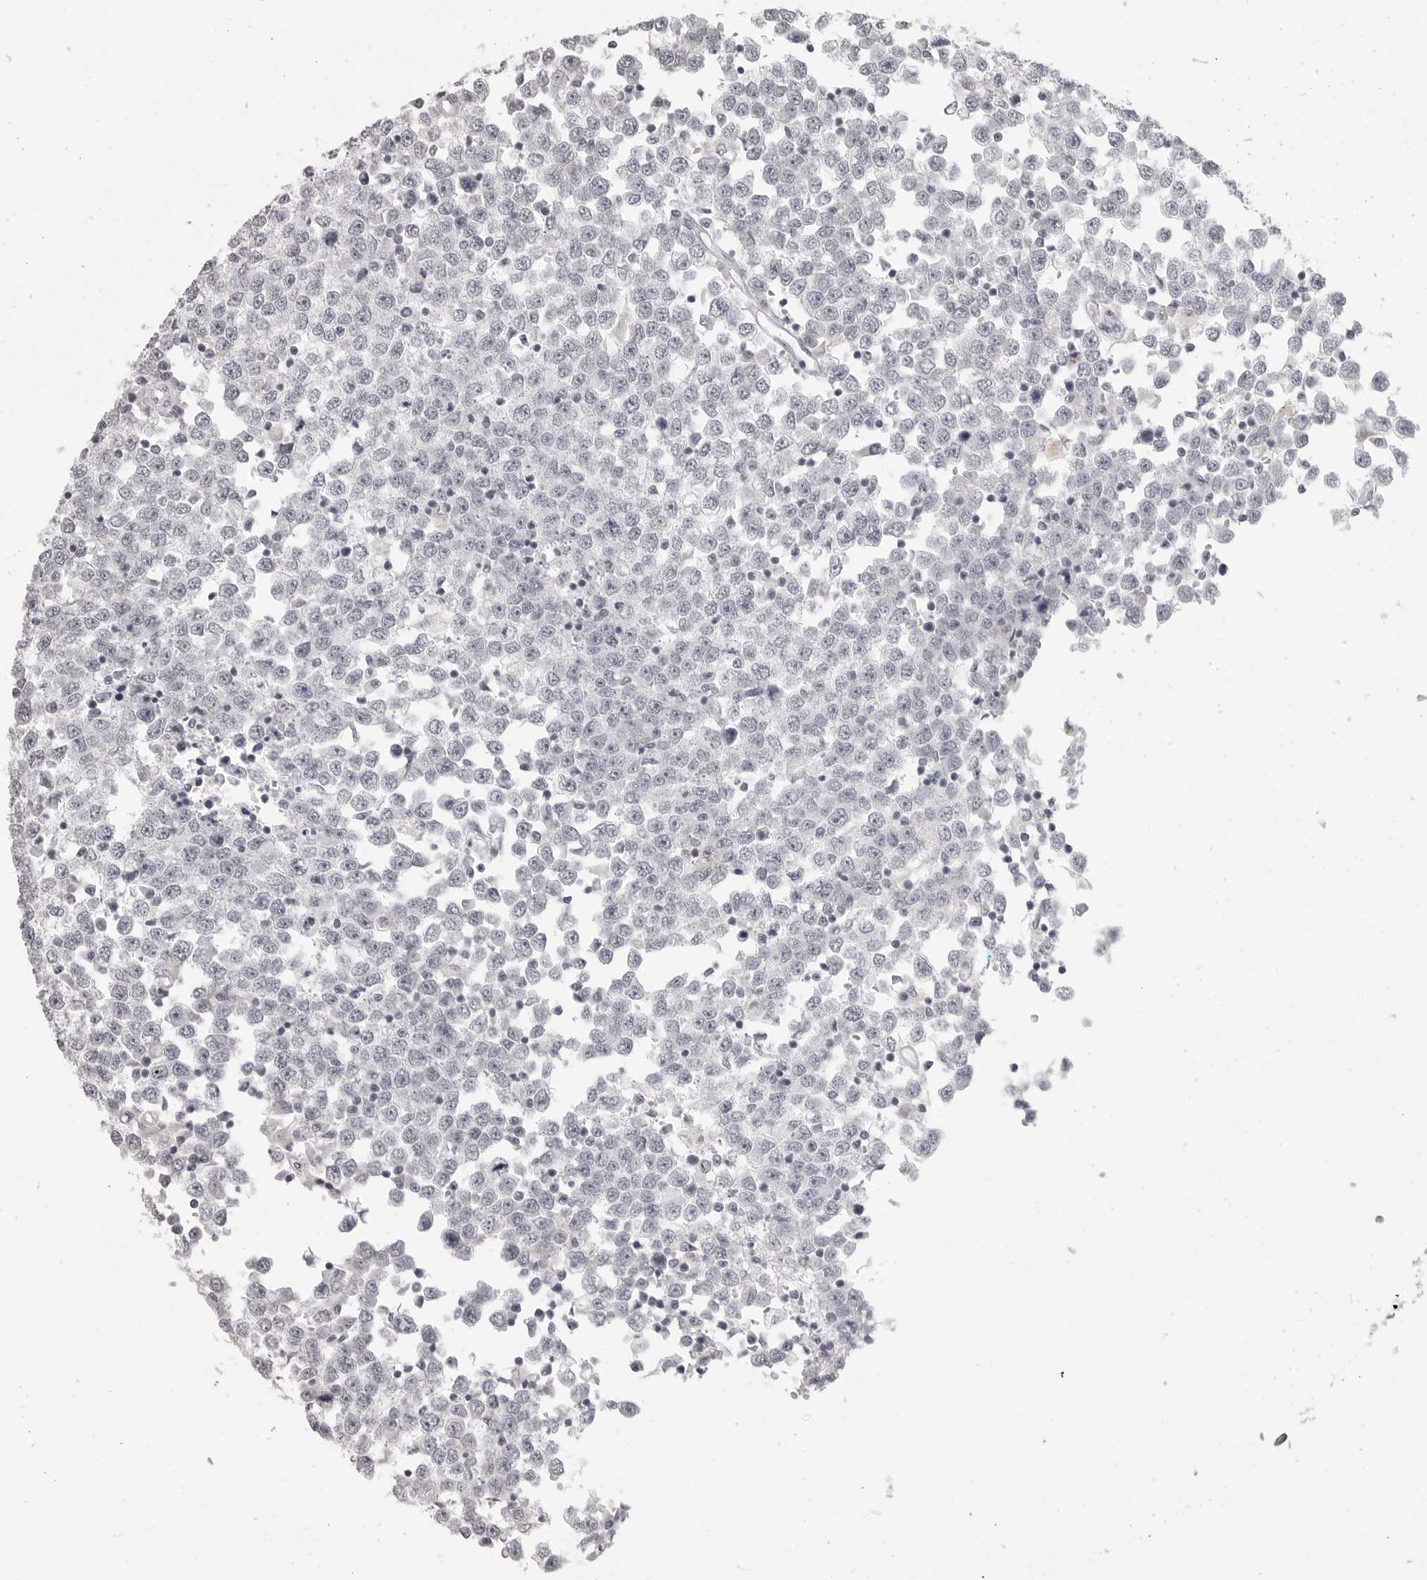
{"staining": {"intensity": "negative", "quantity": "none", "location": "none"}, "tissue": "testis cancer", "cell_type": "Tumor cells", "image_type": "cancer", "snomed": [{"axis": "morphology", "description": "Seminoma, NOS"}, {"axis": "topography", "description": "Testis"}], "caption": "Tumor cells are negative for brown protein staining in testis cancer (seminoma). (IHC, brightfield microscopy, high magnification).", "gene": "PRSS1", "patient": {"sex": "male", "age": 65}}